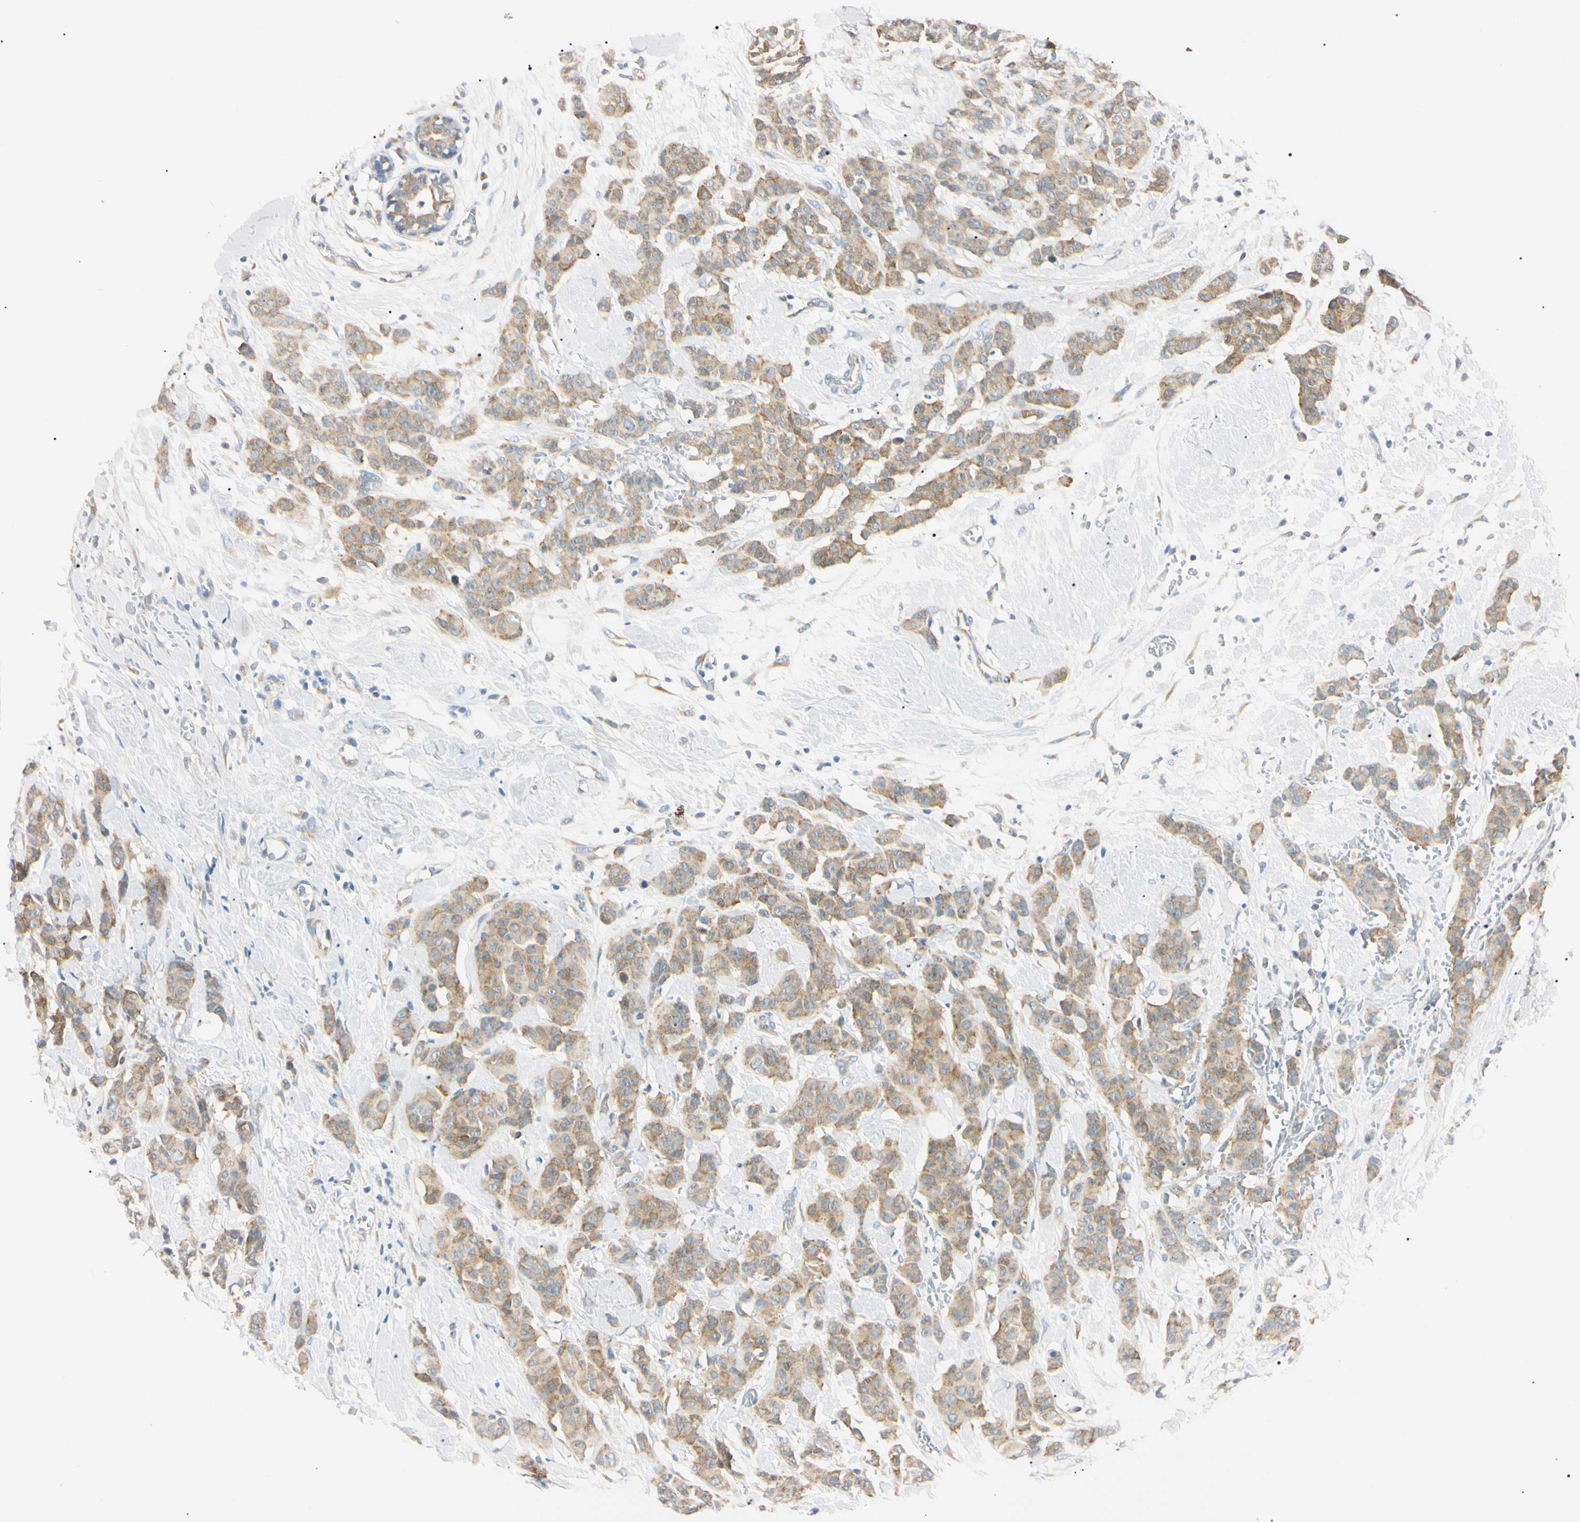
{"staining": {"intensity": "moderate", "quantity": ">75%", "location": "cytoplasmic/membranous"}, "tissue": "breast cancer", "cell_type": "Tumor cells", "image_type": "cancer", "snomed": [{"axis": "morphology", "description": "Normal tissue, NOS"}, {"axis": "morphology", "description": "Duct carcinoma"}, {"axis": "topography", "description": "Breast"}], "caption": "Breast cancer was stained to show a protein in brown. There is medium levels of moderate cytoplasmic/membranous positivity in about >75% of tumor cells. (Stains: DAB (3,3'-diaminobenzidine) in brown, nuclei in blue, Microscopy: brightfield microscopy at high magnification).", "gene": "DNAJB12", "patient": {"sex": "female", "age": 40}}